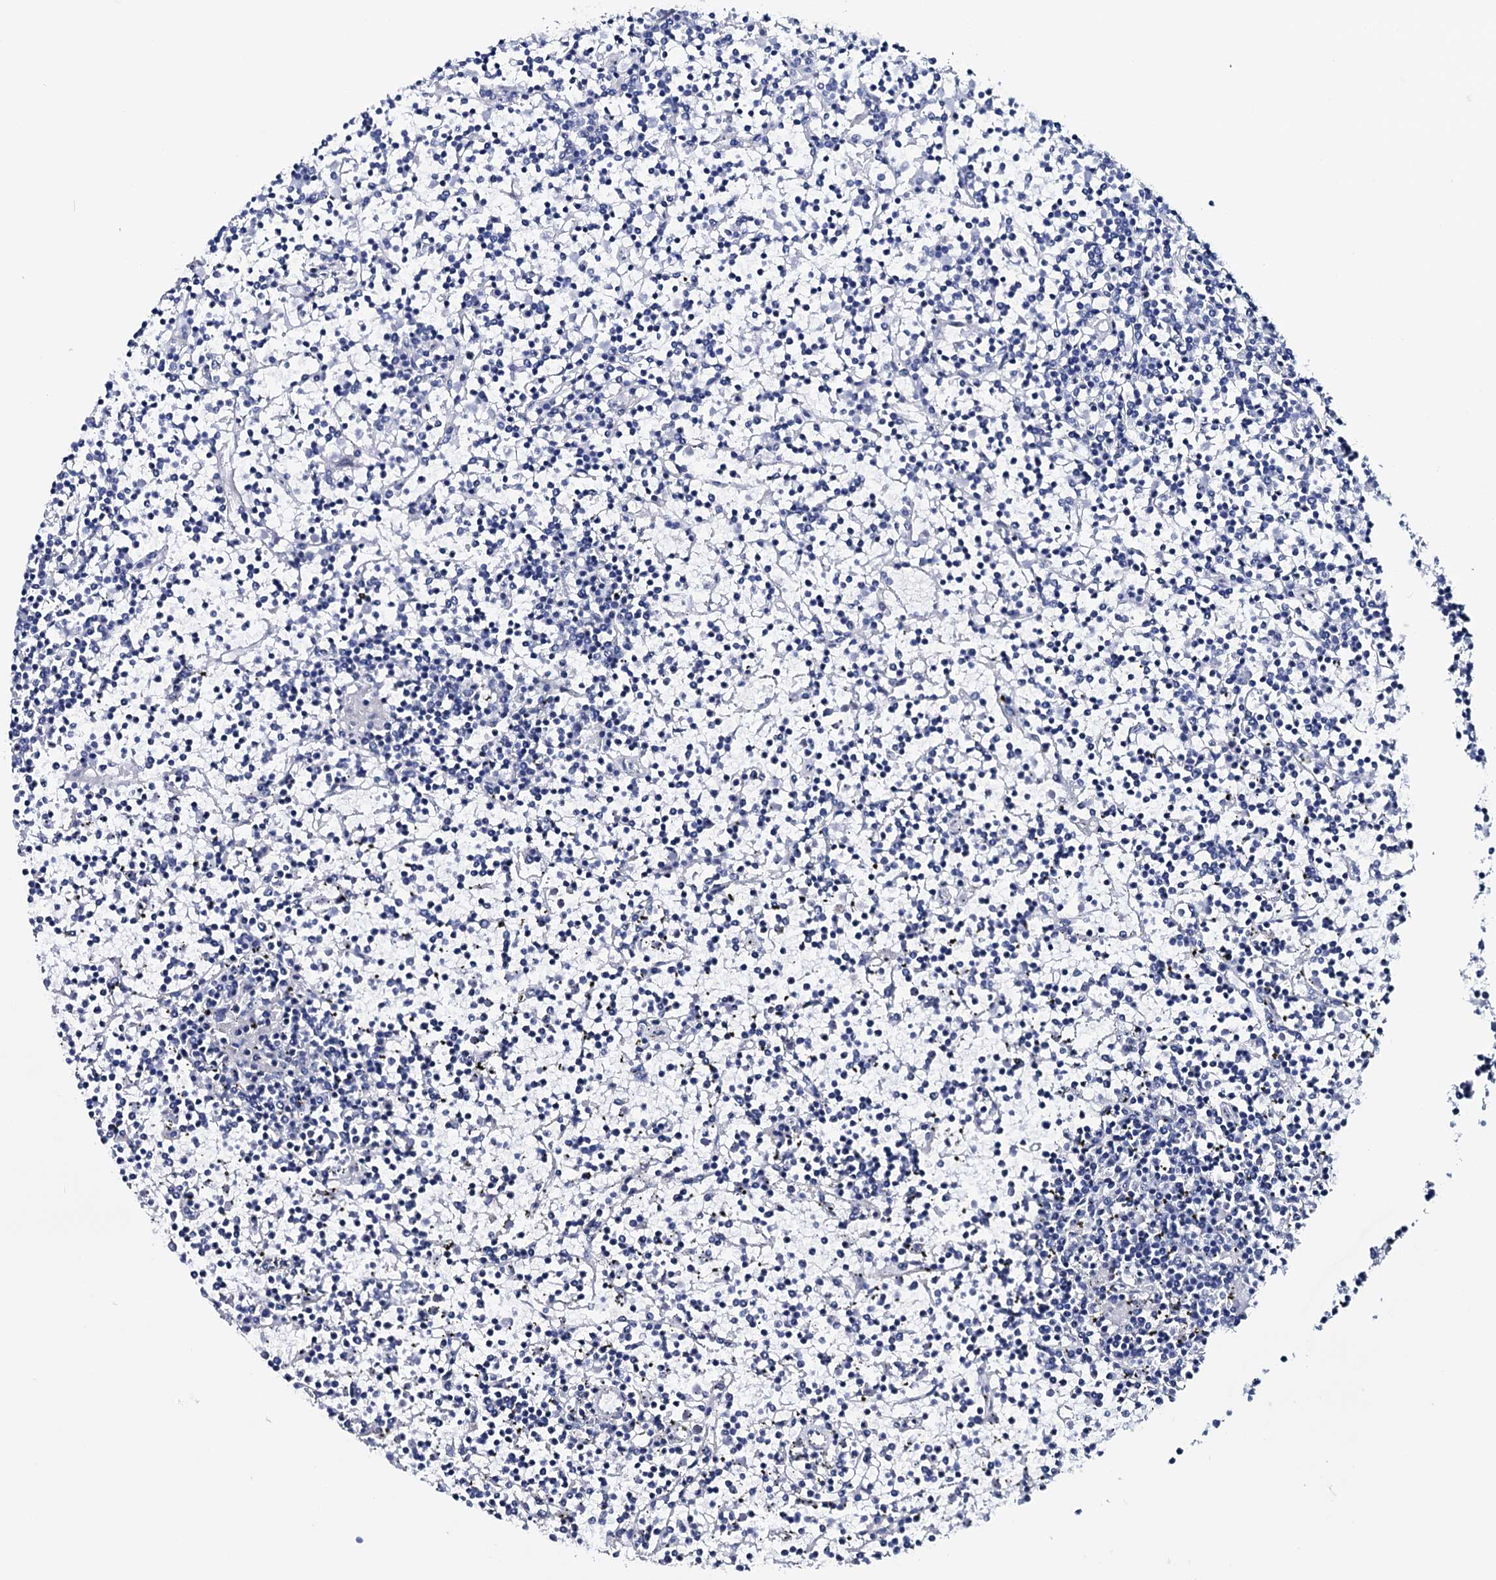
{"staining": {"intensity": "negative", "quantity": "none", "location": "none"}, "tissue": "lymphoma", "cell_type": "Tumor cells", "image_type": "cancer", "snomed": [{"axis": "morphology", "description": "Malignant lymphoma, non-Hodgkin's type, Low grade"}, {"axis": "topography", "description": "Spleen"}], "caption": "The micrograph exhibits no staining of tumor cells in lymphoma. (Immunohistochemistry, brightfield microscopy, high magnification).", "gene": "GYS2", "patient": {"sex": "female", "age": 19}}